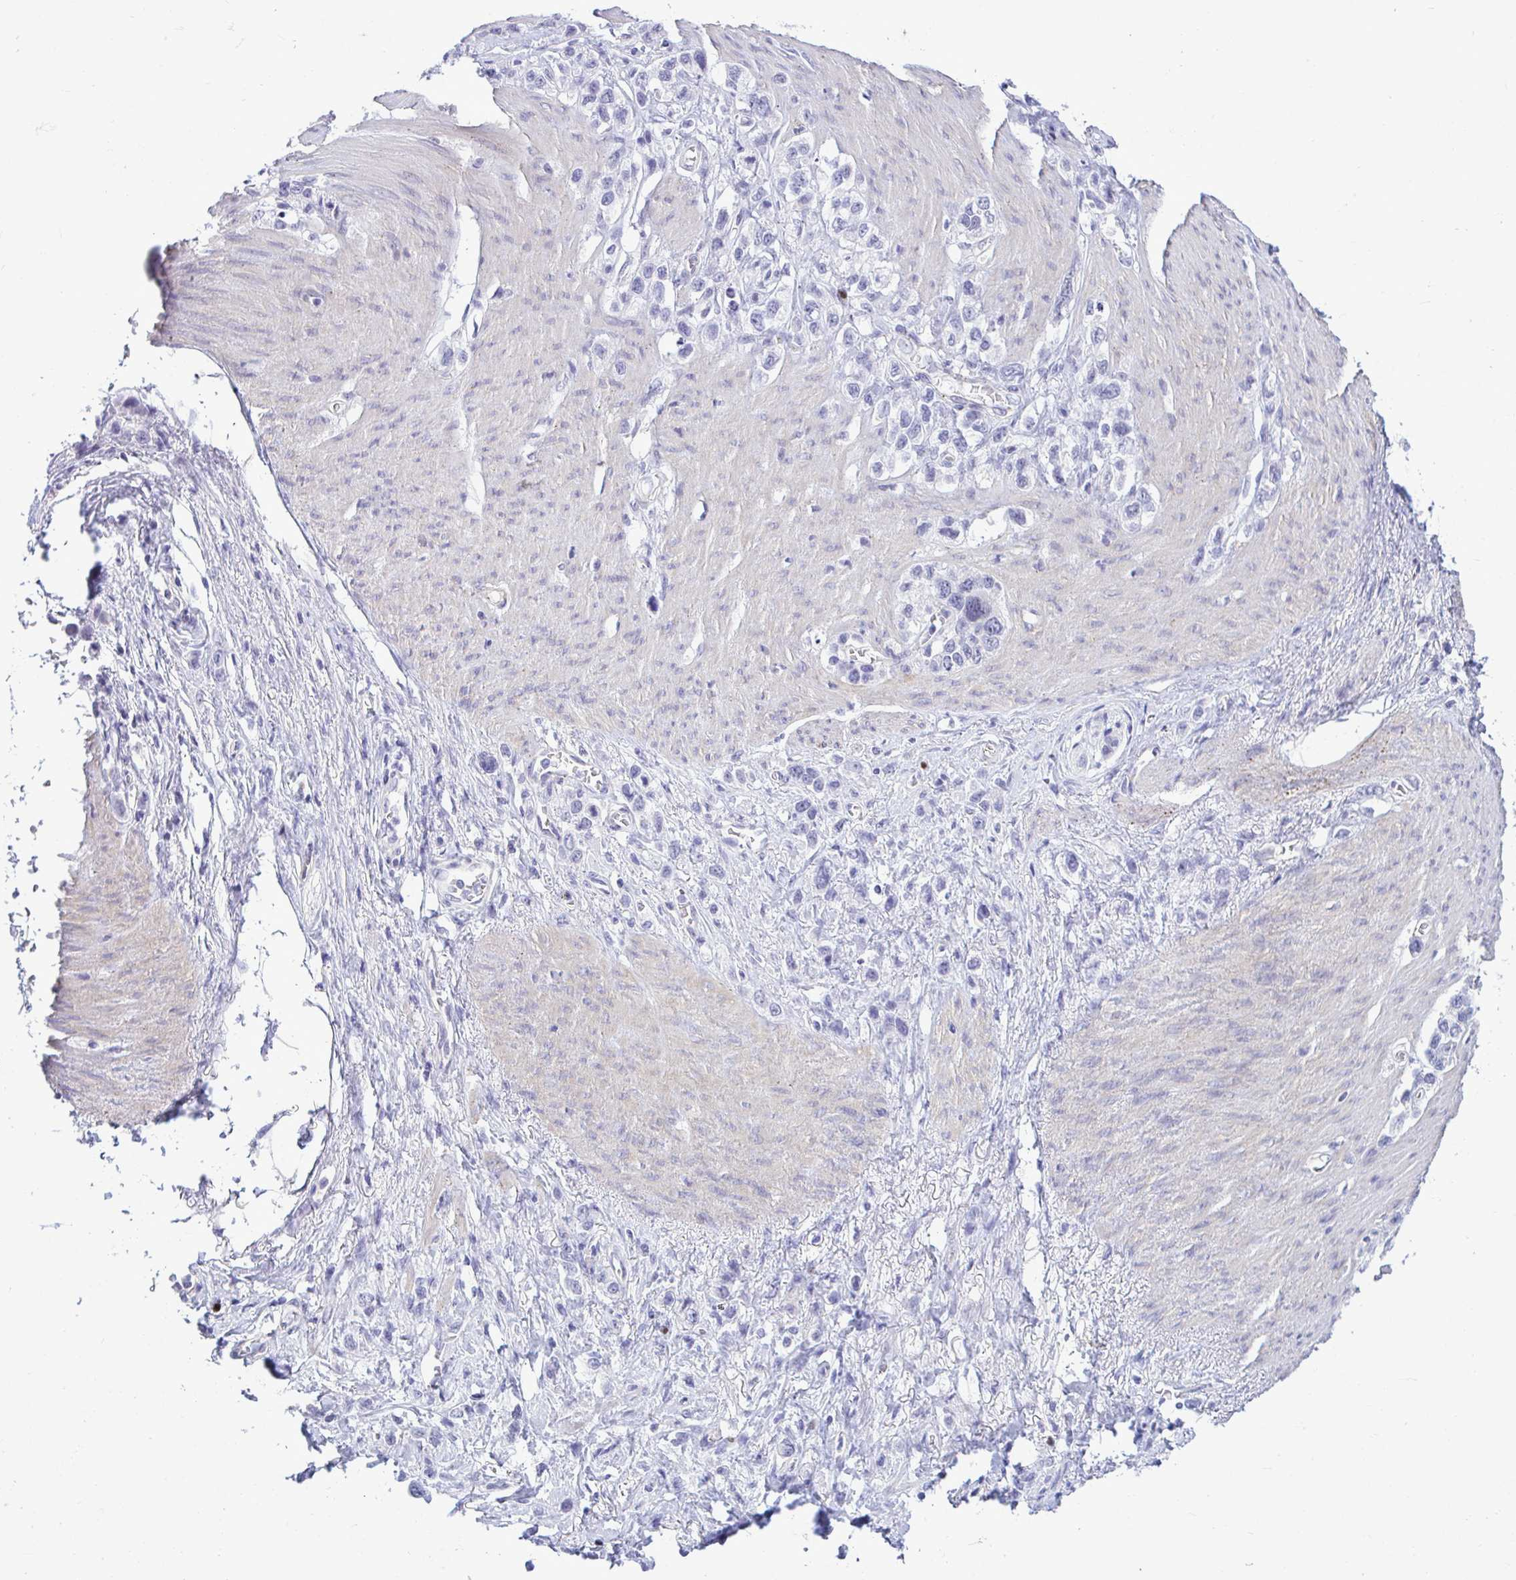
{"staining": {"intensity": "negative", "quantity": "none", "location": "none"}, "tissue": "stomach cancer", "cell_type": "Tumor cells", "image_type": "cancer", "snomed": [{"axis": "morphology", "description": "Adenocarcinoma, NOS"}, {"axis": "topography", "description": "Stomach"}], "caption": "An IHC photomicrograph of stomach cancer (adenocarcinoma) is shown. There is no staining in tumor cells of stomach cancer (adenocarcinoma).", "gene": "SLC25A51", "patient": {"sex": "female", "age": 65}}